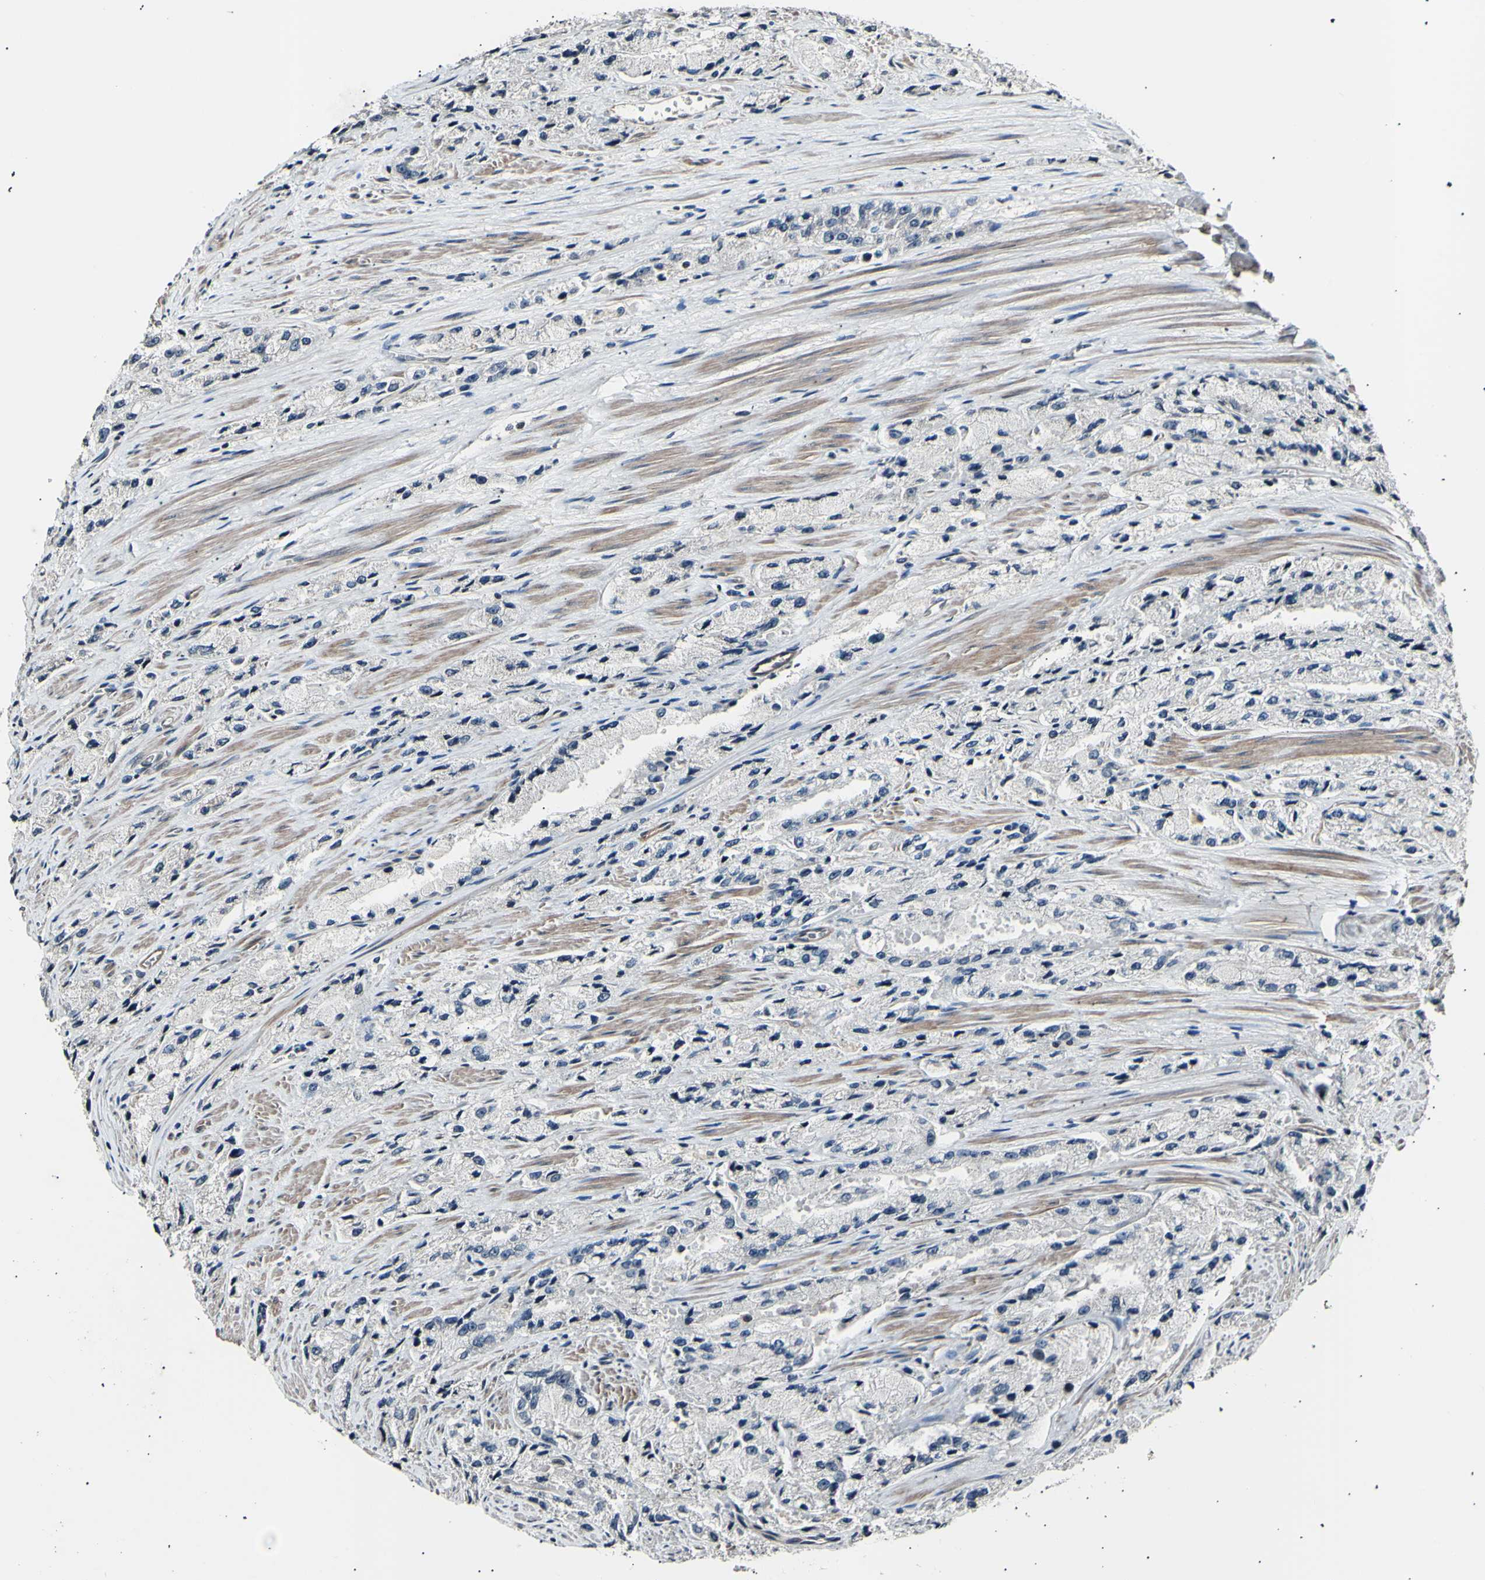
{"staining": {"intensity": "negative", "quantity": "none", "location": "none"}, "tissue": "prostate cancer", "cell_type": "Tumor cells", "image_type": "cancer", "snomed": [{"axis": "morphology", "description": "Adenocarcinoma, High grade"}, {"axis": "topography", "description": "Prostate"}], "caption": "Immunohistochemical staining of human prostate high-grade adenocarcinoma shows no significant positivity in tumor cells.", "gene": "AK1", "patient": {"sex": "male", "age": 58}}